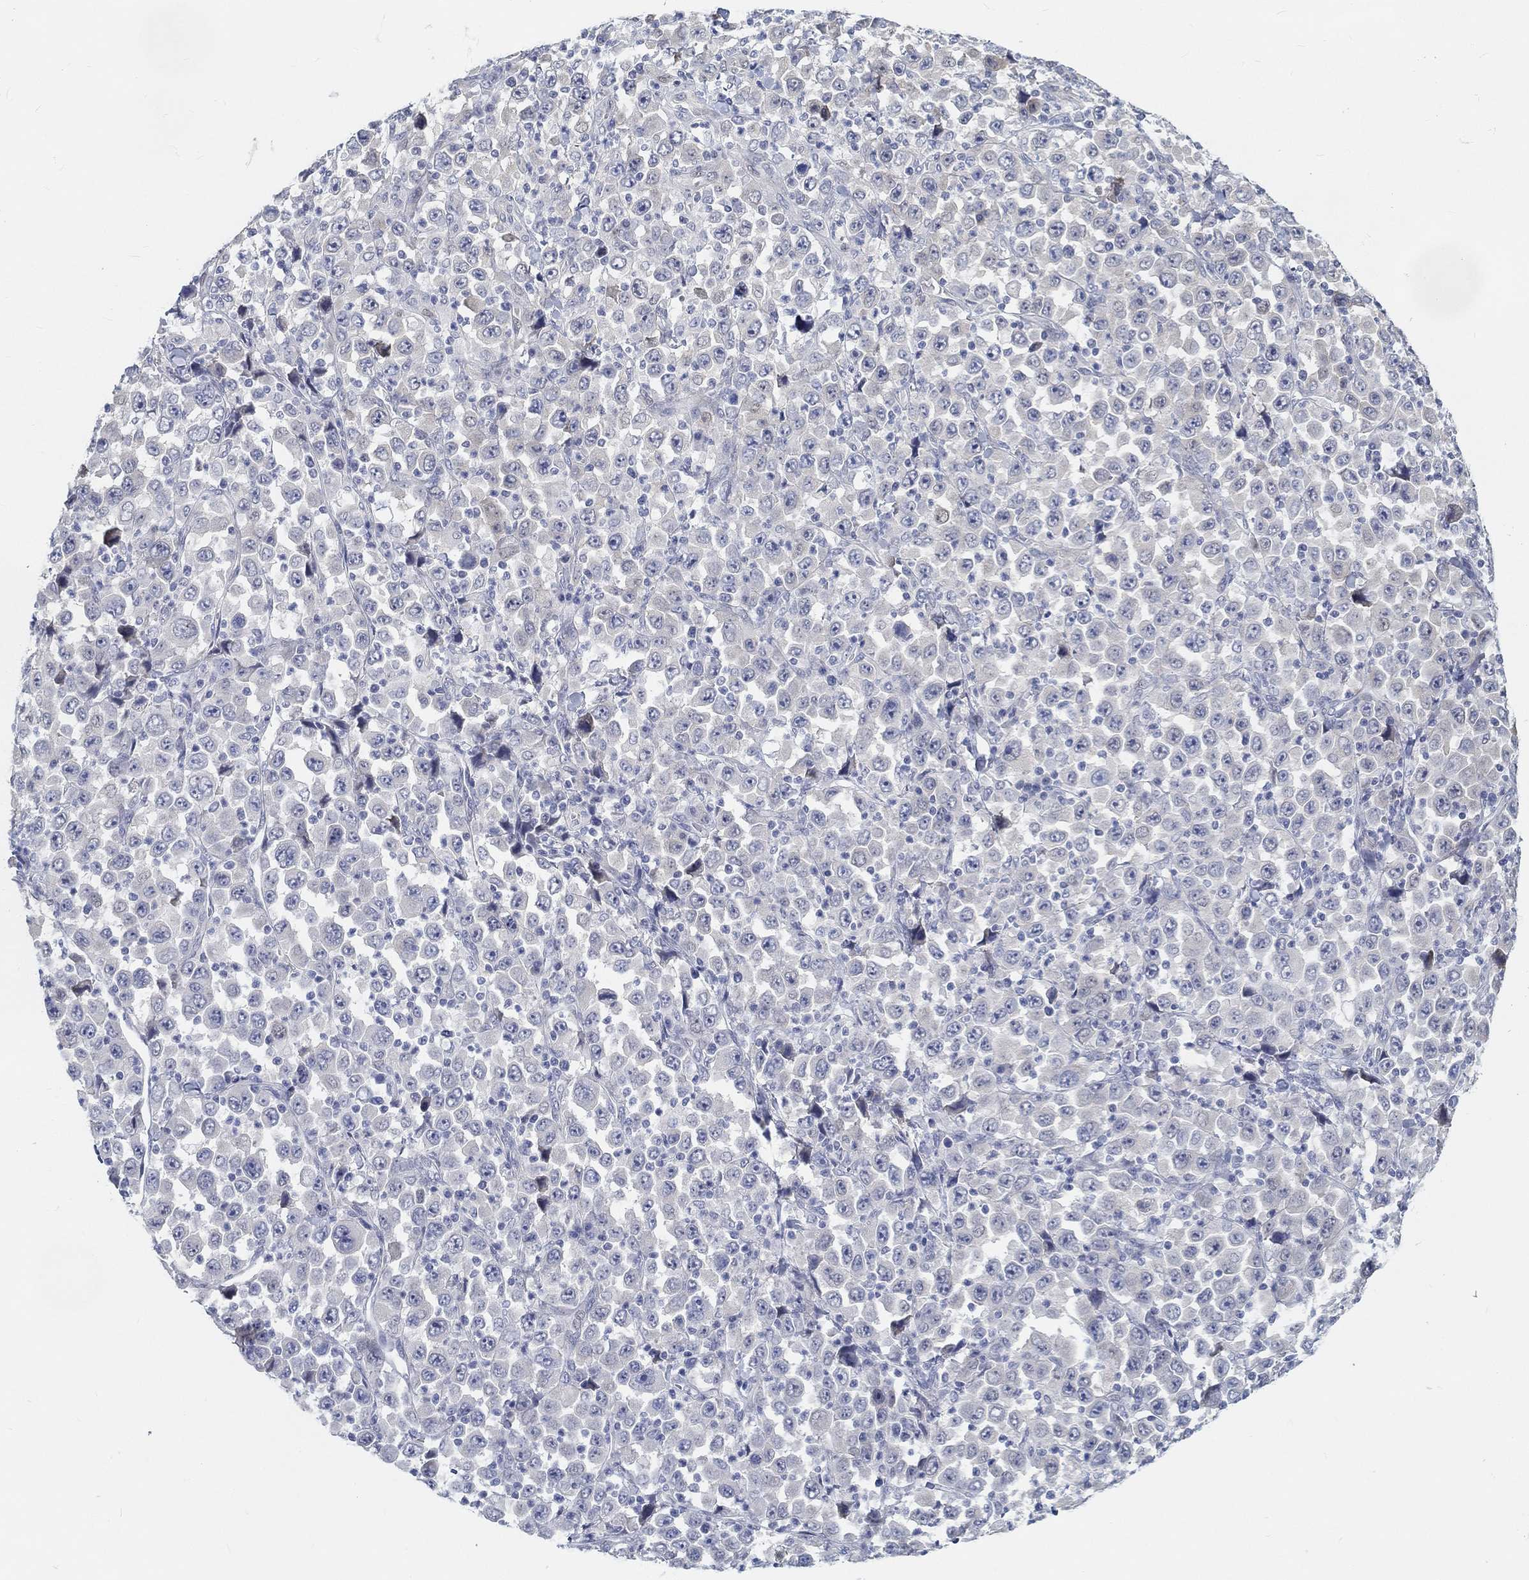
{"staining": {"intensity": "negative", "quantity": "none", "location": "none"}, "tissue": "stomach cancer", "cell_type": "Tumor cells", "image_type": "cancer", "snomed": [{"axis": "morphology", "description": "Normal tissue, NOS"}, {"axis": "morphology", "description": "Adenocarcinoma, NOS"}, {"axis": "topography", "description": "Stomach, upper"}, {"axis": "topography", "description": "Stomach"}], "caption": "An immunohistochemistry (IHC) image of stomach cancer (adenocarcinoma) is shown. There is no staining in tumor cells of stomach cancer (adenocarcinoma).", "gene": "SNTG2", "patient": {"sex": "male", "age": 59}}